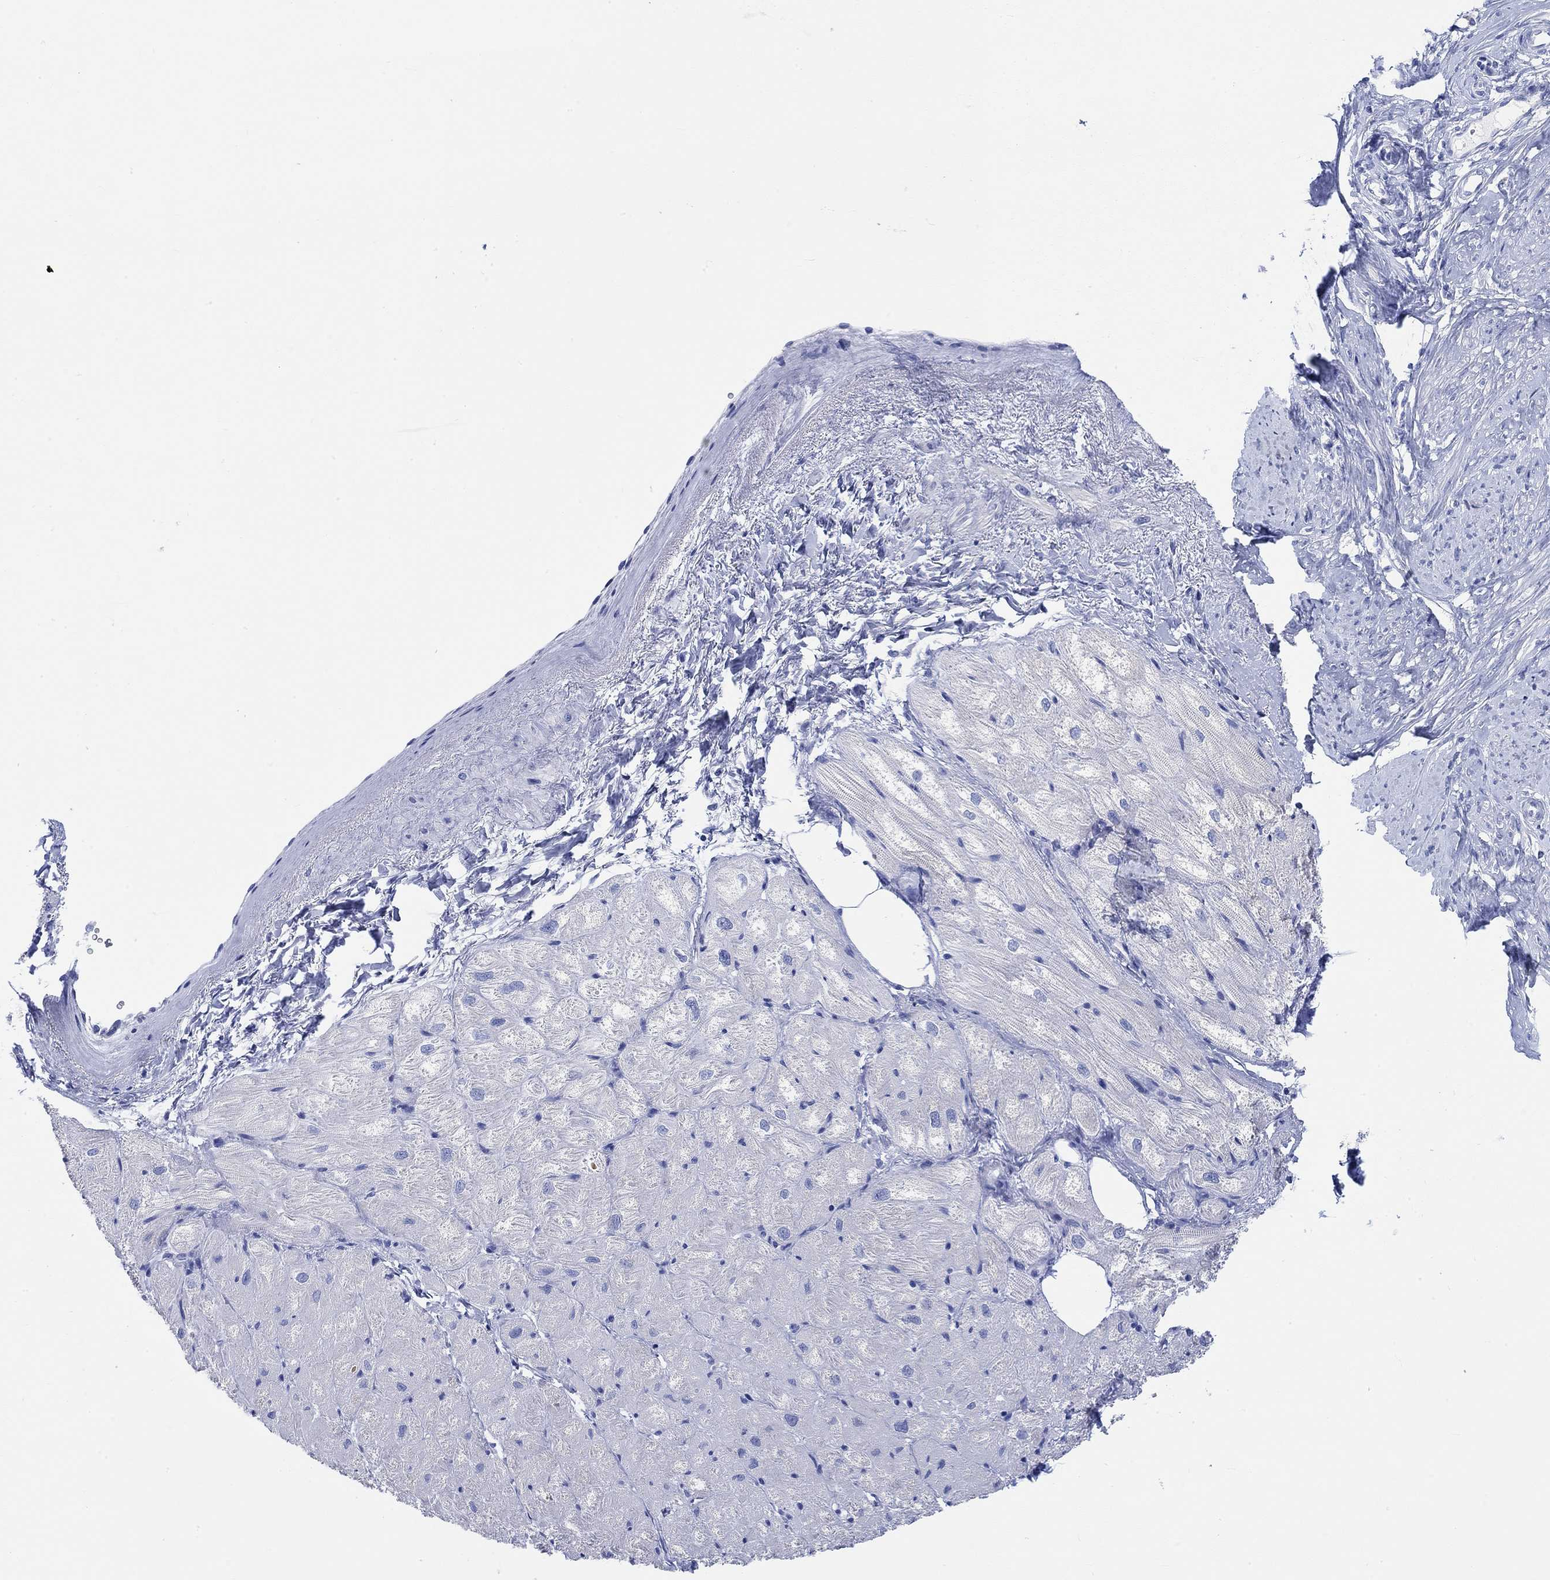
{"staining": {"intensity": "negative", "quantity": "none", "location": "none"}, "tissue": "heart muscle", "cell_type": "Cardiomyocytes", "image_type": "normal", "snomed": [{"axis": "morphology", "description": "Normal tissue, NOS"}, {"axis": "topography", "description": "Heart"}], "caption": "Micrograph shows no protein staining in cardiomyocytes of normal heart muscle. (DAB (3,3'-diaminobenzidine) IHC, high magnification).", "gene": "REEP6", "patient": {"sex": "male", "age": 57}}